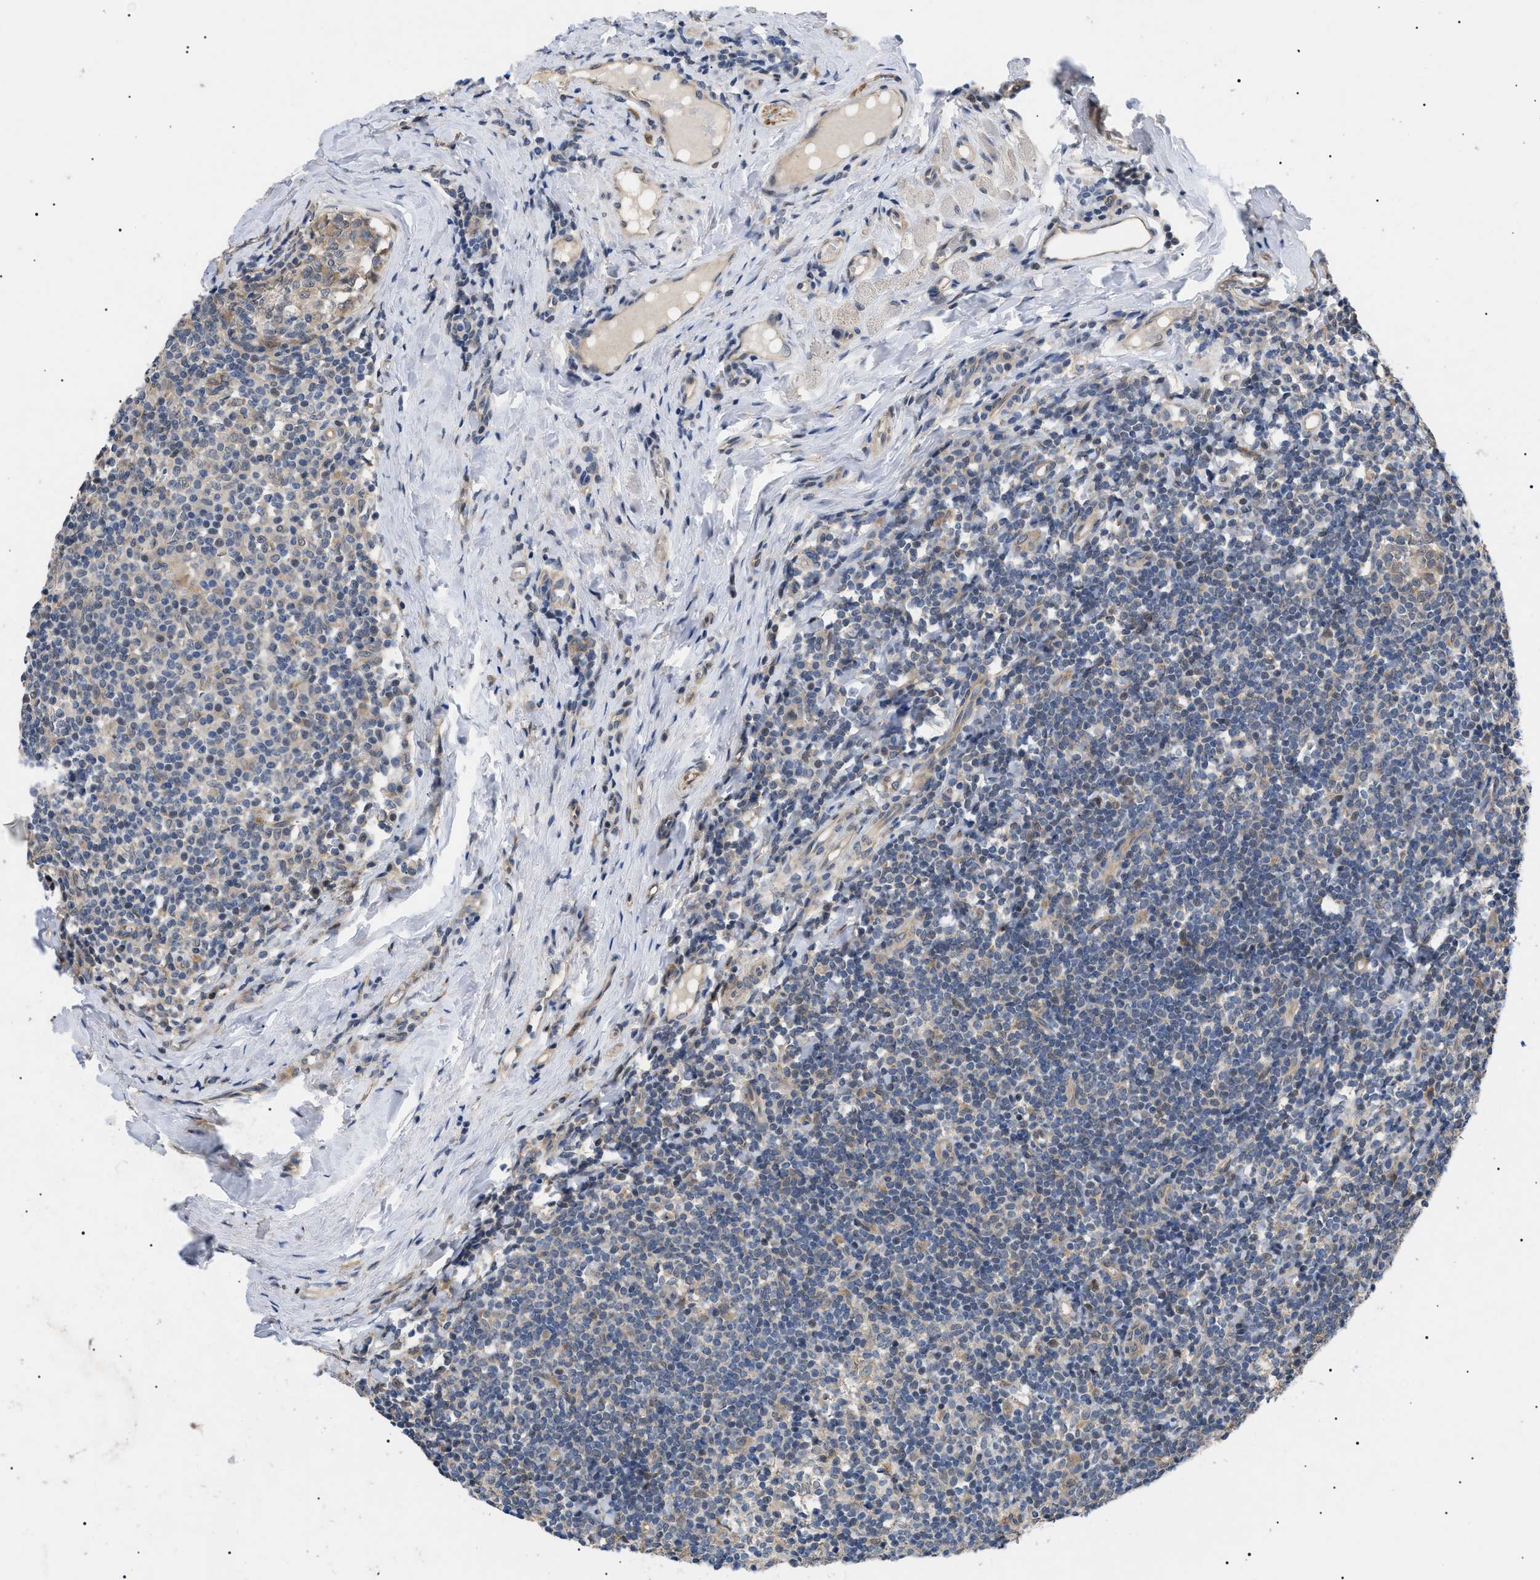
{"staining": {"intensity": "moderate", "quantity": "25%-75%", "location": "cytoplasmic/membranous"}, "tissue": "tonsil", "cell_type": "Germinal center cells", "image_type": "normal", "snomed": [{"axis": "morphology", "description": "Normal tissue, NOS"}, {"axis": "topography", "description": "Tonsil"}], "caption": "This micrograph displays immunohistochemistry staining of normal tonsil, with medium moderate cytoplasmic/membranous staining in approximately 25%-75% of germinal center cells.", "gene": "GARRE1", "patient": {"sex": "female", "age": 19}}